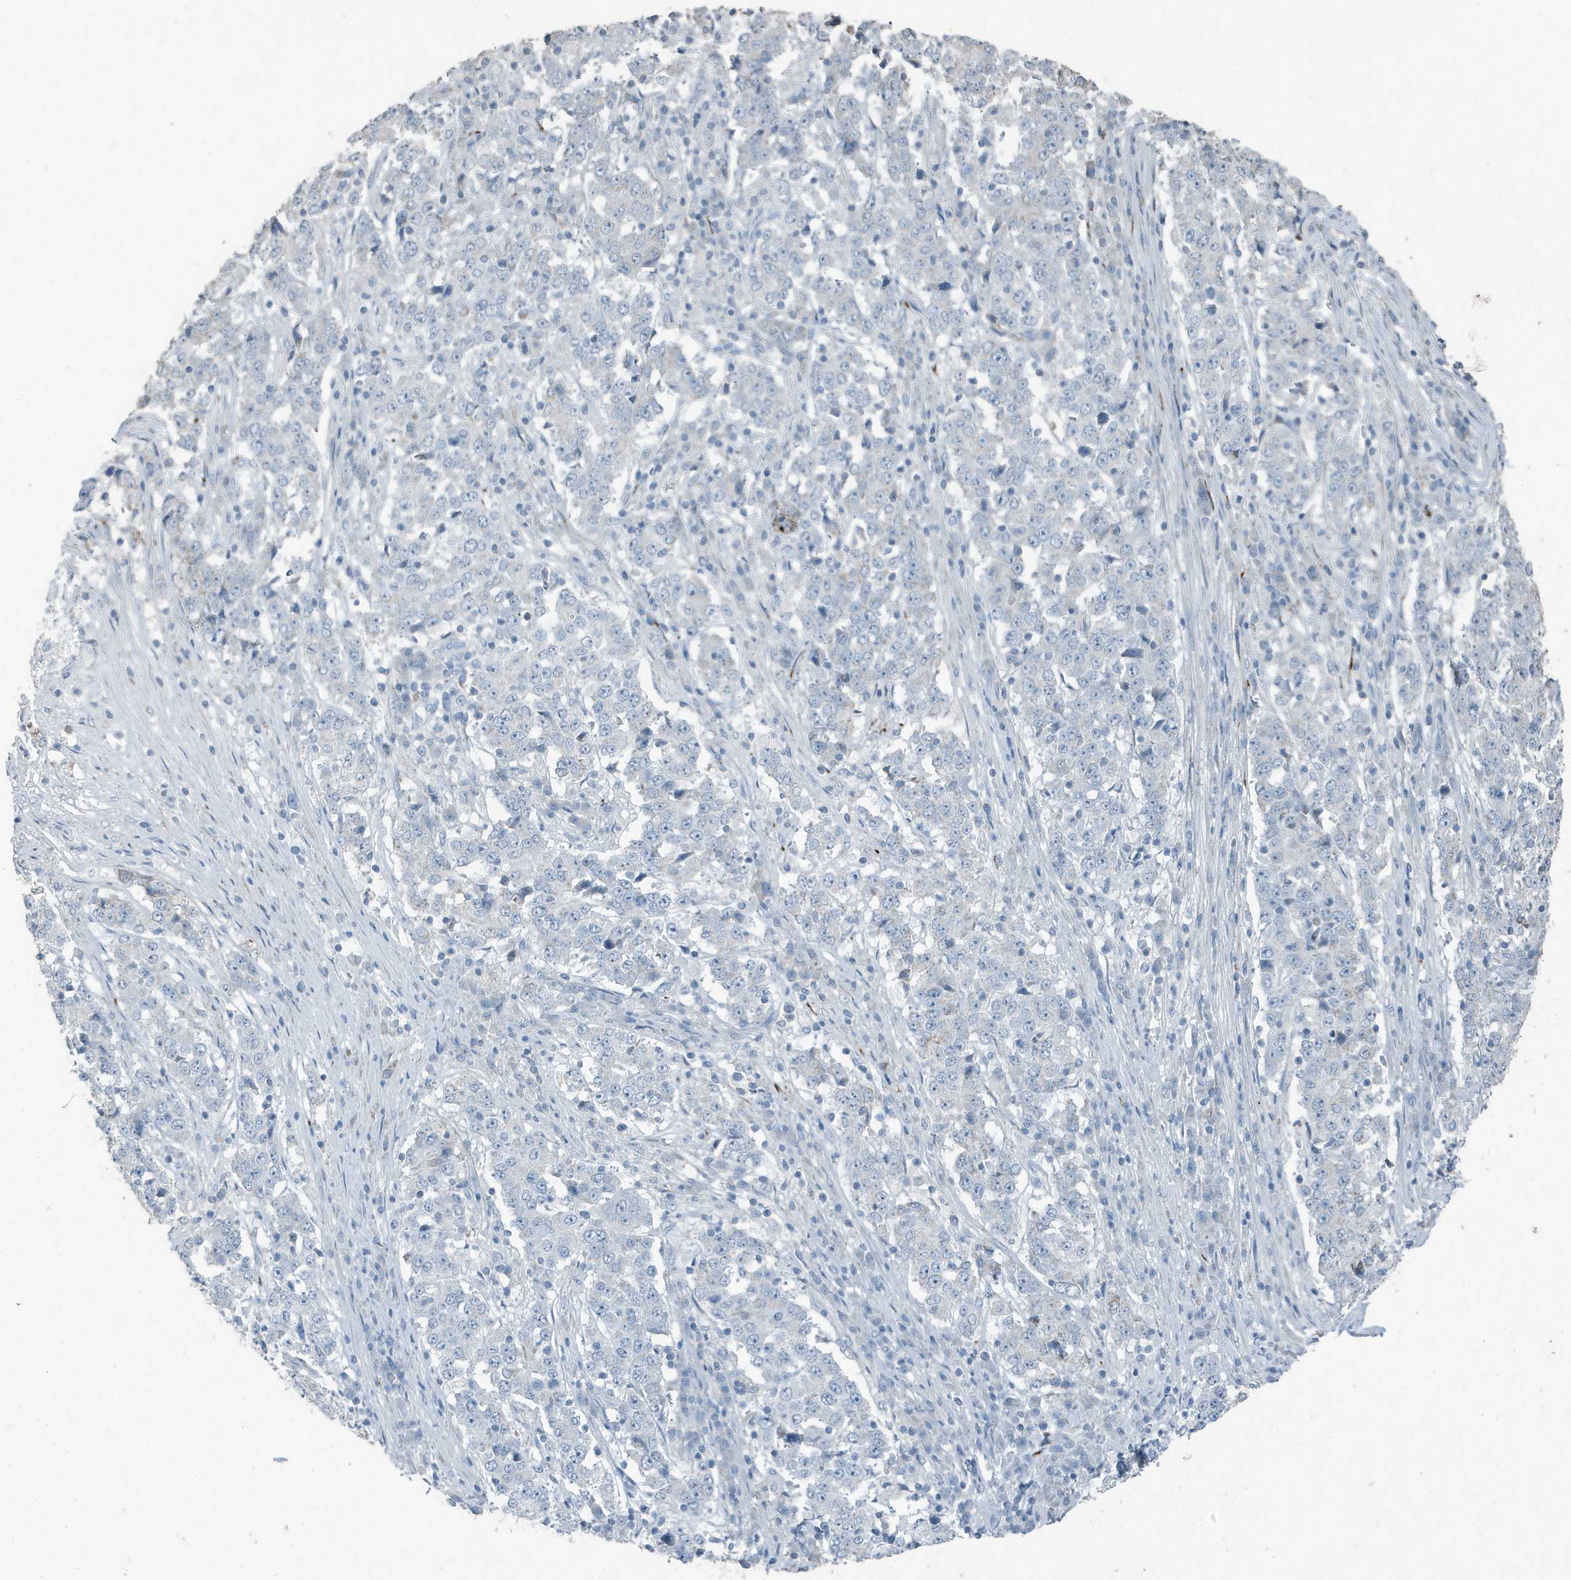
{"staining": {"intensity": "negative", "quantity": "none", "location": "none"}, "tissue": "stomach cancer", "cell_type": "Tumor cells", "image_type": "cancer", "snomed": [{"axis": "morphology", "description": "Adenocarcinoma, NOS"}, {"axis": "topography", "description": "Stomach"}], "caption": "High magnification brightfield microscopy of stomach adenocarcinoma stained with DAB (brown) and counterstained with hematoxylin (blue): tumor cells show no significant positivity.", "gene": "FAM162A", "patient": {"sex": "male", "age": 59}}